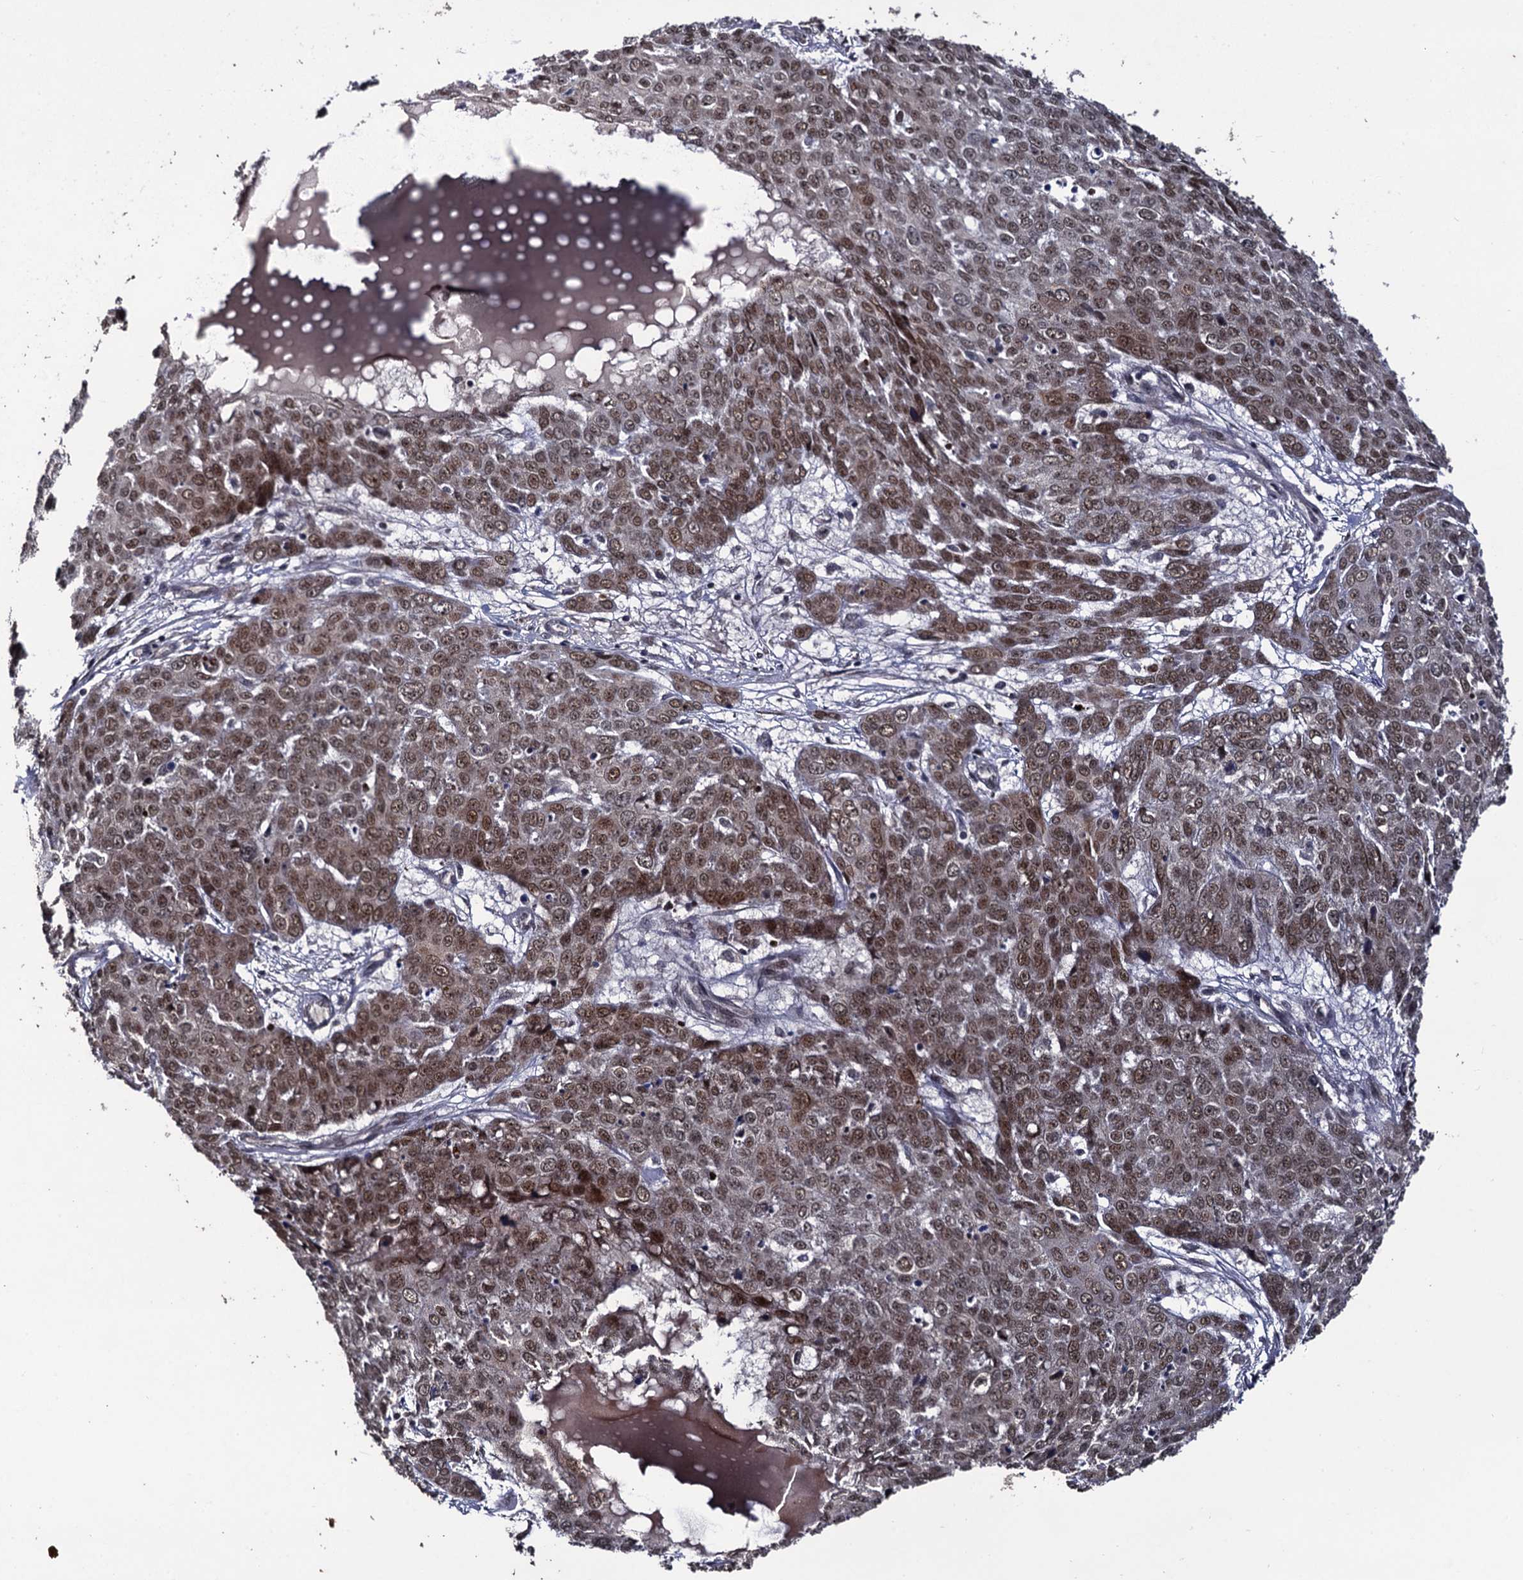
{"staining": {"intensity": "moderate", "quantity": ">75%", "location": "nuclear"}, "tissue": "skin cancer", "cell_type": "Tumor cells", "image_type": "cancer", "snomed": [{"axis": "morphology", "description": "Squamous cell carcinoma, NOS"}, {"axis": "topography", "description": "Skin"}], "caption": "The immunohistochemical stain labels moderate nuclear staining in tumor cells of skin squamous cell carcinoma tissue.", "gene": "LRRC63", "patient": {"sex": "male", "age": 71}}